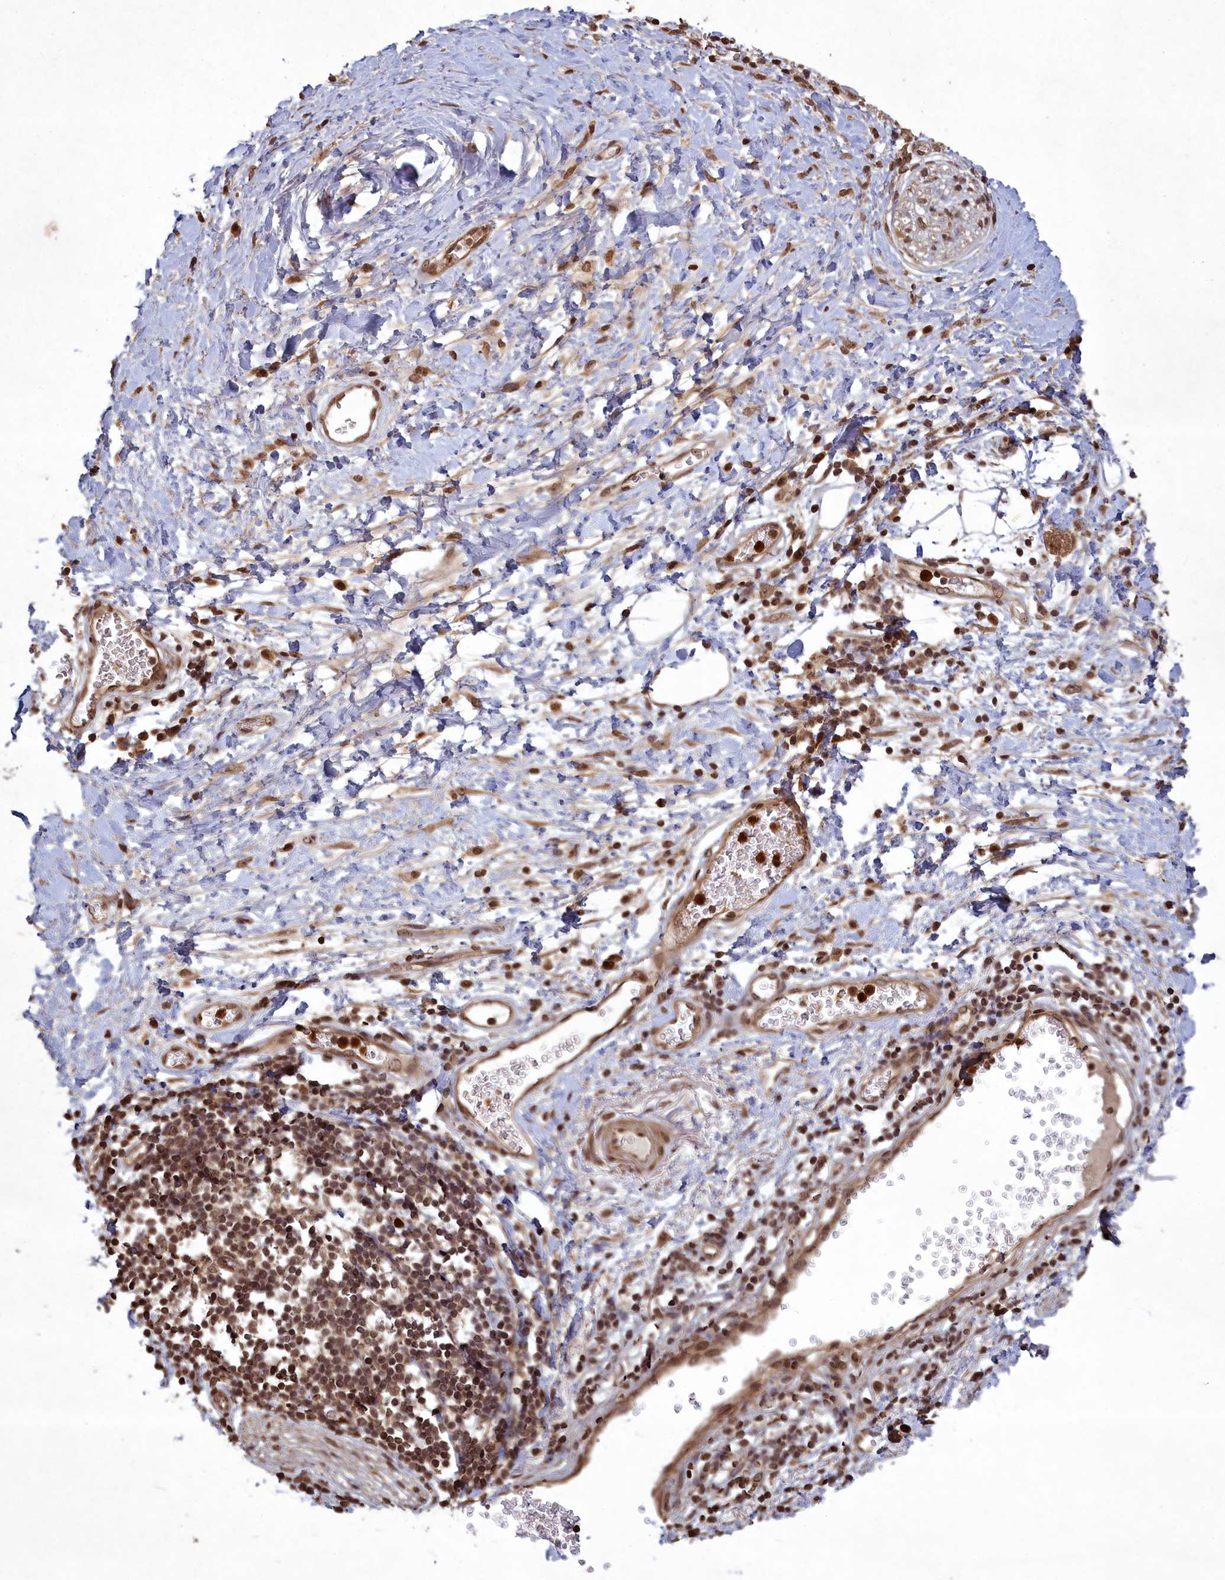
{"staining": {"intensity": "moderate", "quantity": ">75%", "location": "nuclear"}, "tissue": "adipose tissue", "cell_type": "Adipocytes", "image_type": "normal", "snomed": [{"axis": "morphology", "description": "Normal tissue, NOS"}, {"axis": "morphology", "description": "Adenocarcinoma, NOS"}, {"axis": "topography", "description": "Duodenum"}, {"axis": "topography", "description": "Peripheral nerve tissue"}], "caption": "Protein expression analysis of normal adipose tissue demonstrates moderate nuclear expression in about >75% of adipocytes.", "gene": "SRMS", "patient": {"sex": "female", "age": 60}}